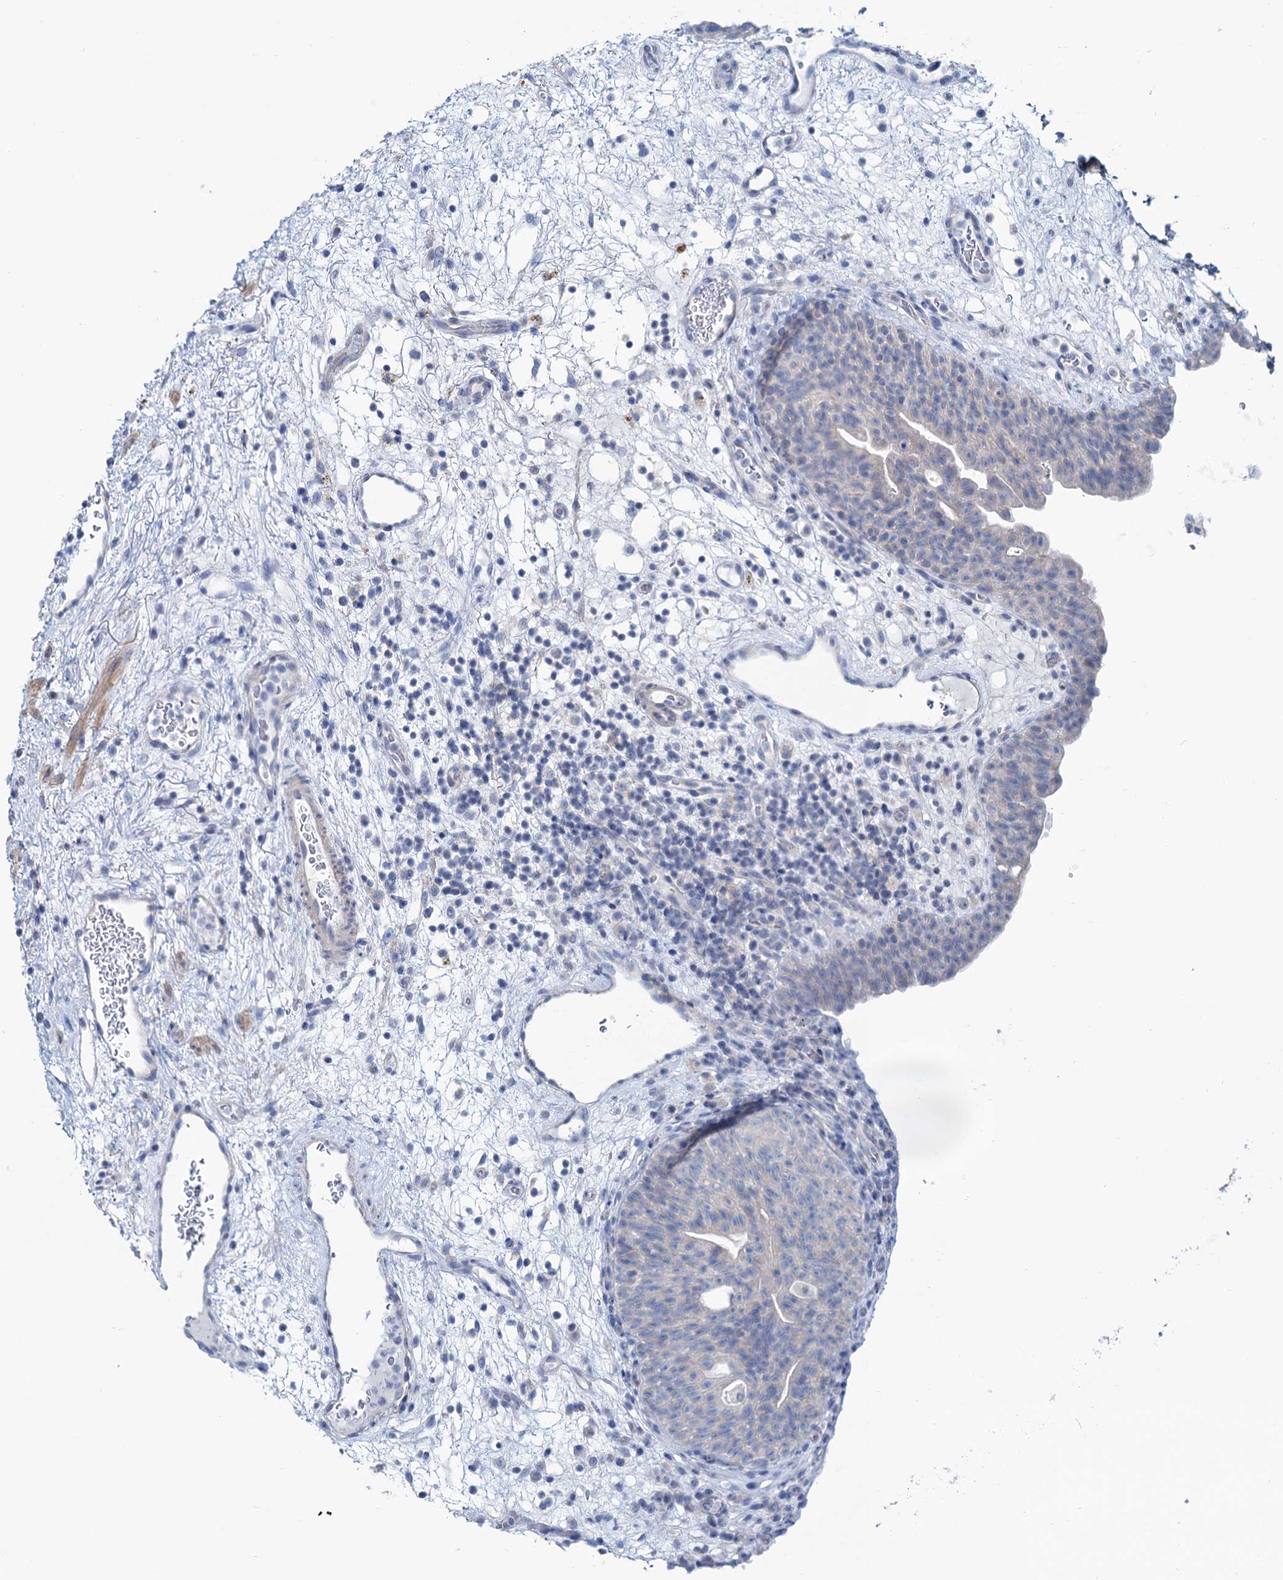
{"staining": {"intensity": "negative", "quantity": "none", "location": "none"}, "tissue": "urinary bladder", "cell_type": "Urothelial cells", "image_type": "normal", "snomed": [{"axis": "morphology", "description": "Normal tissue, NOS"}, {"axis": "topography", "description": "Urinary bladder"}], "caption": "Histopathology image shows no significant protein staining in urothelial cells of benign urinary bladder. (DAB immunohistochemistry (IHC) visualized using brightfield microscopy, high magnification).", "gene": "SLC1A3", "patient": {"sex": "male", "age": 71}}